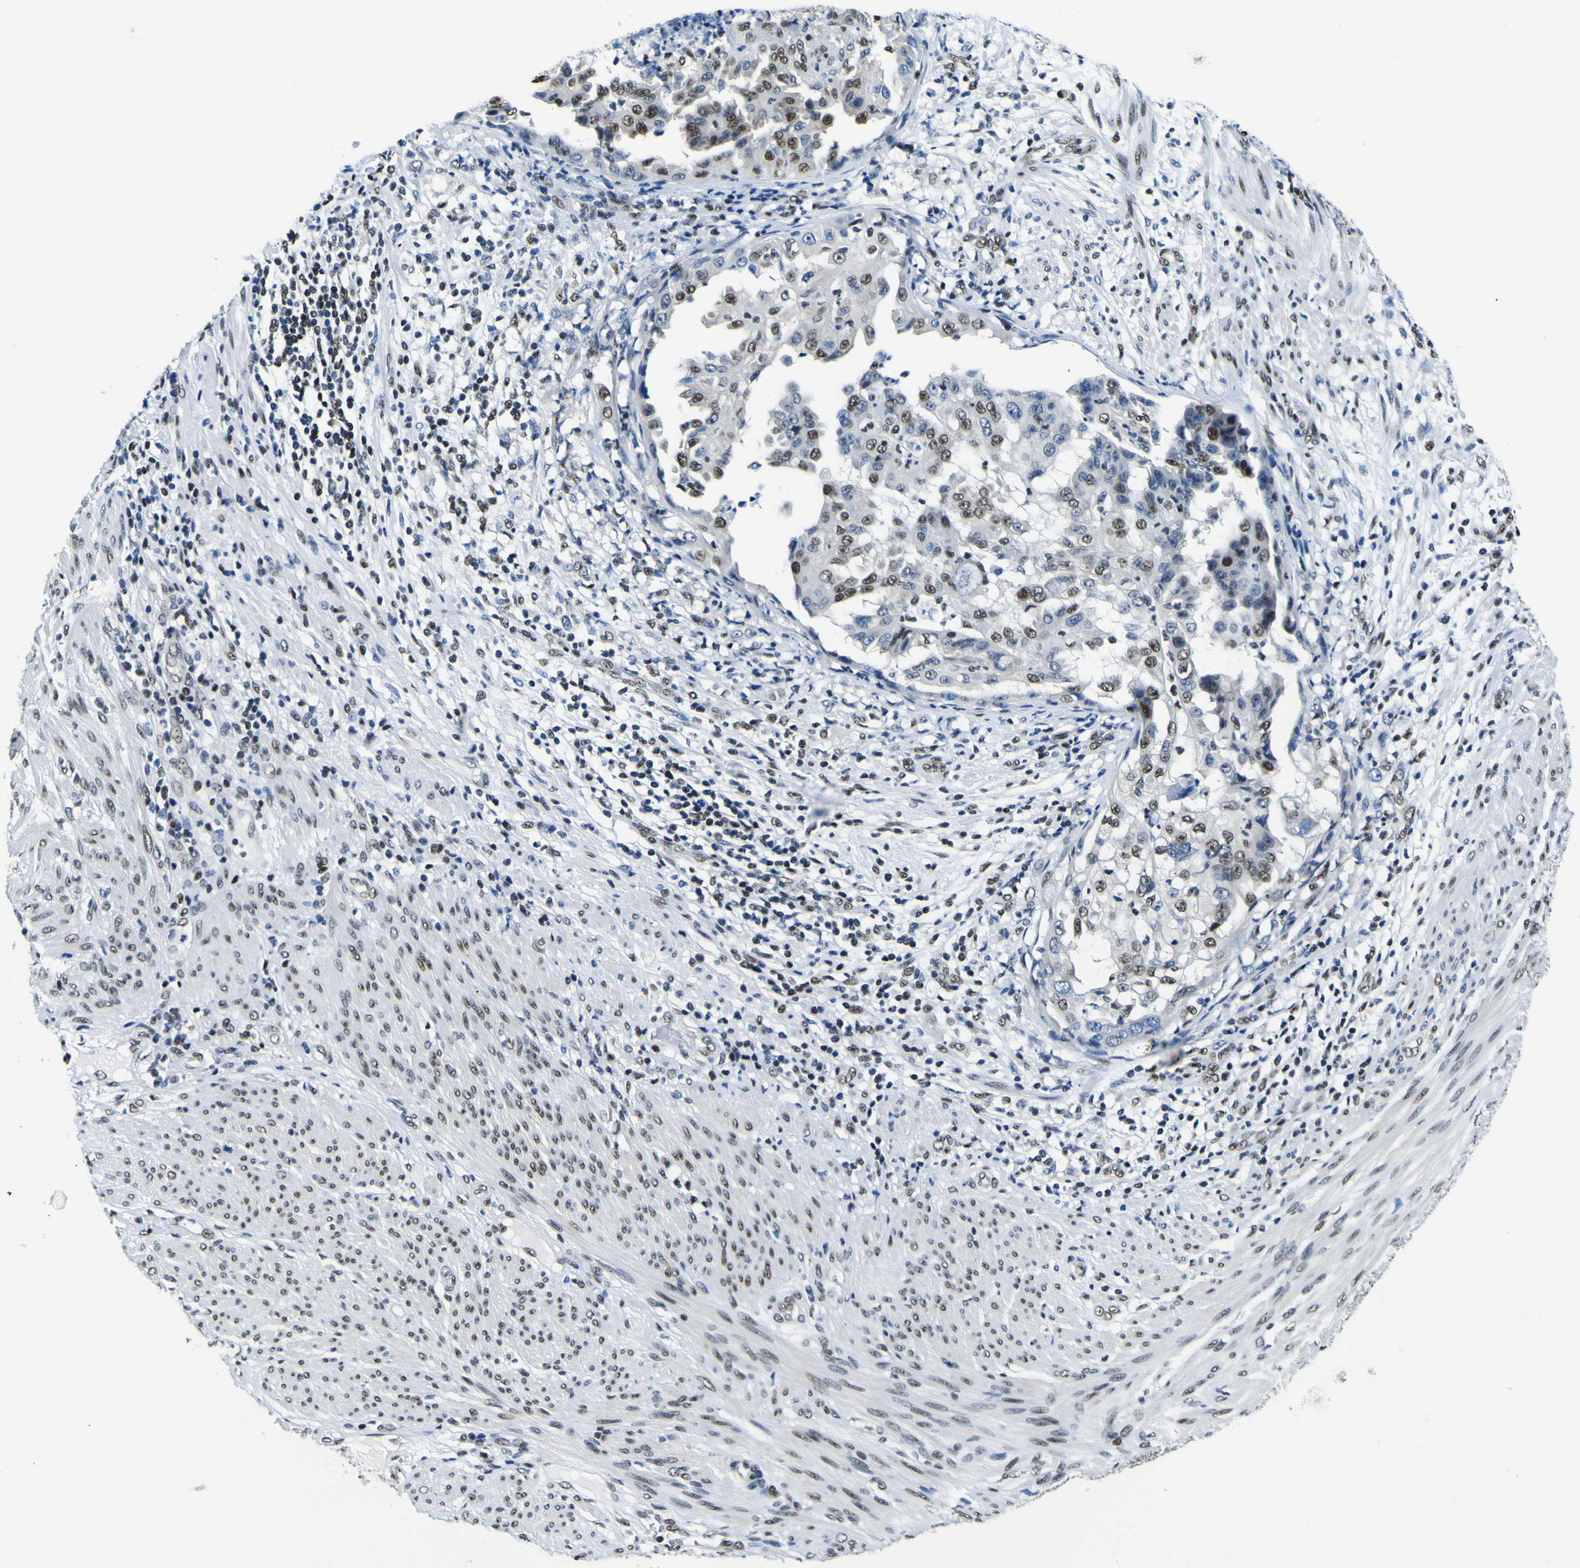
{"staining": {"intensity": "strong", "quantity": "25%-75%", "location": "nuclear"}, "tissue": "endometrial cancer", "cell_type": "Tumor cells", "image_type": "cancer", "snomed": [{"axis": "morphology", "description": "Adenocarcinoma, NOS"}, {"axis": "topography", "description": "Endometrium"}], "caption": "This is an image of IHC staining of endometrial cancer, which shows strong expression in the nuclear of tumor cells.", "gene": "SP1", "patient": {"sex": "female", "age": 85}}